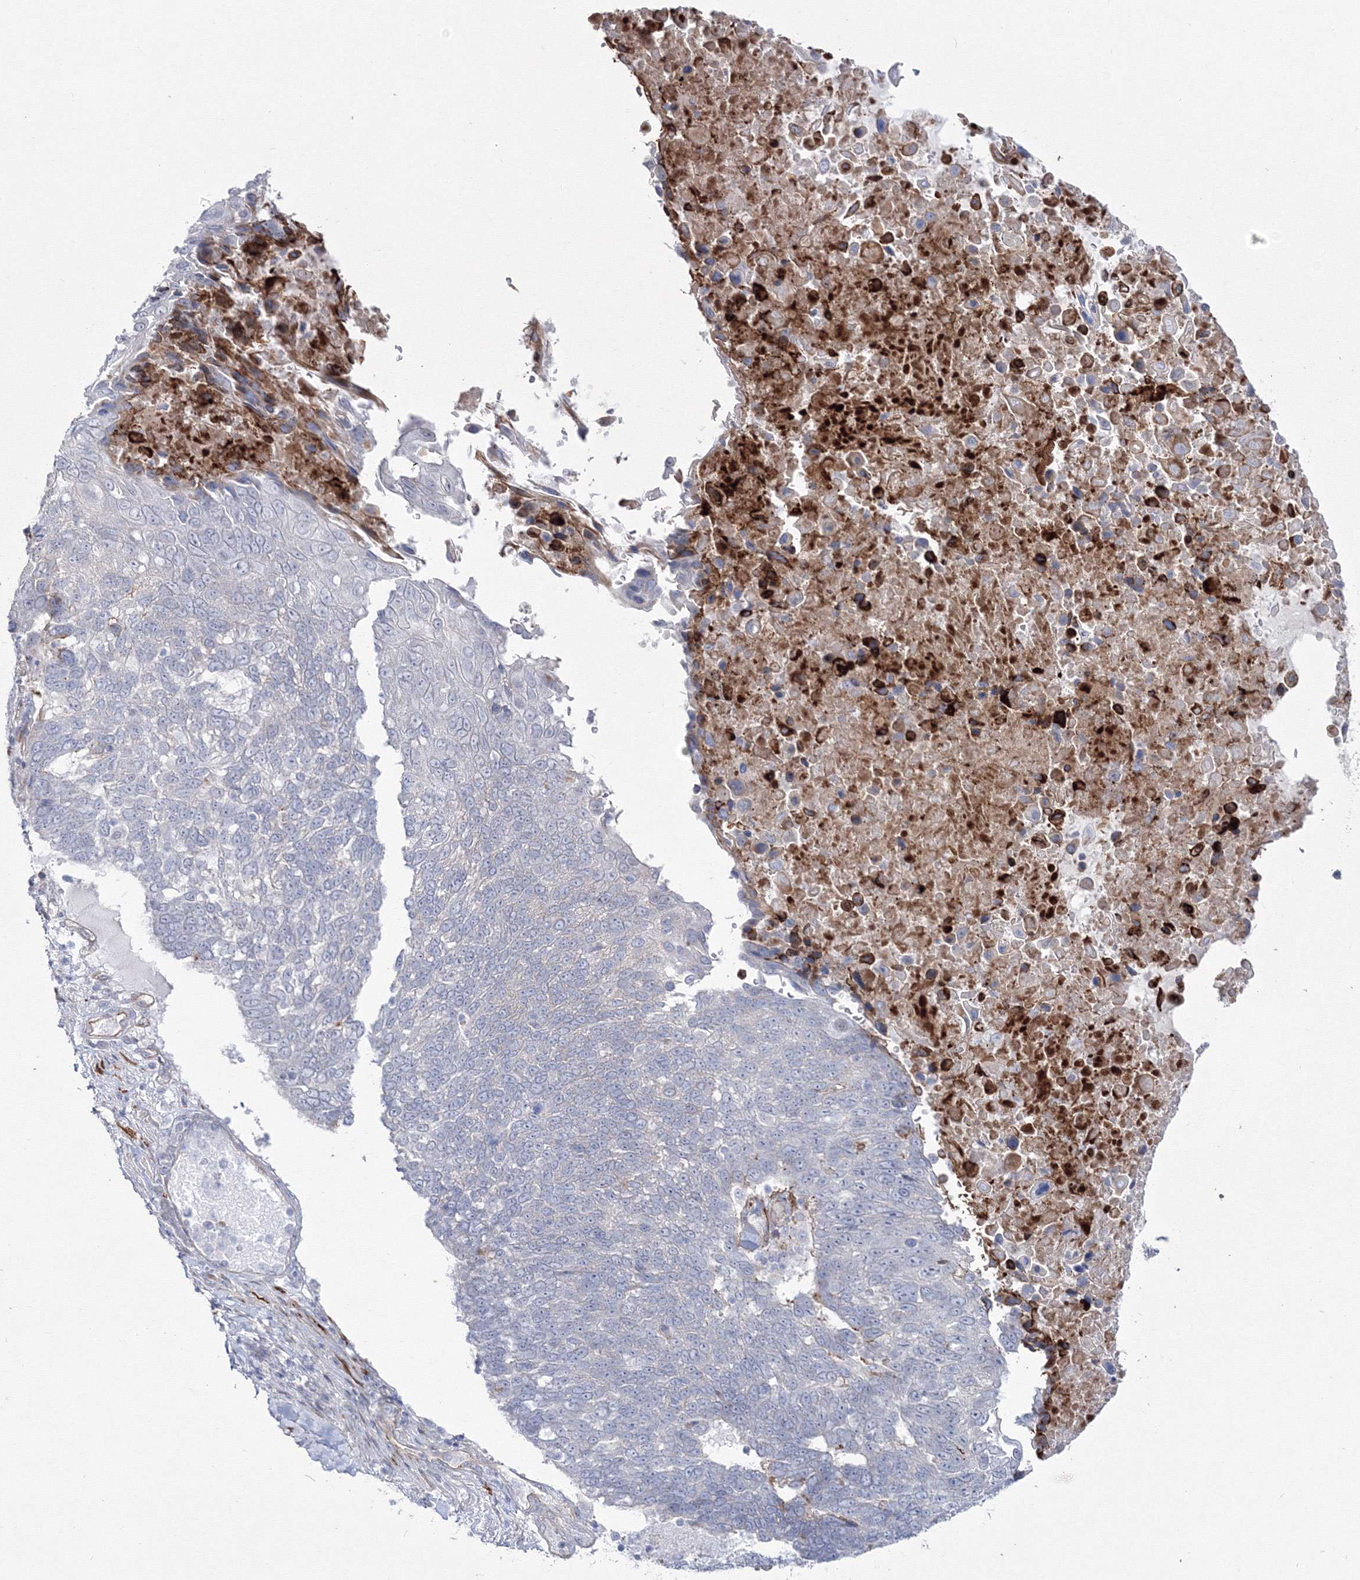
{"staining": {"intensity": "negative", "quantity": "none", "location": "none"}, "tissue": "lung cancer", "cell_type": "Tumor cells", "image_type": "cancer", "snomed": [{"axis": "morphology", "description": "Squamous cell carcinoma, NOS"}, {"axis": "topography", "description": "Lung"}], "caption": "Immunohistochemistry (IHC) histopathology image of neoplastic tissue: human lung cancer stained with DAB demonstrates no significant protein staining in tumor cells.", "gene": "HYAL2", "patient": {"sex": "male", "age": 66}}